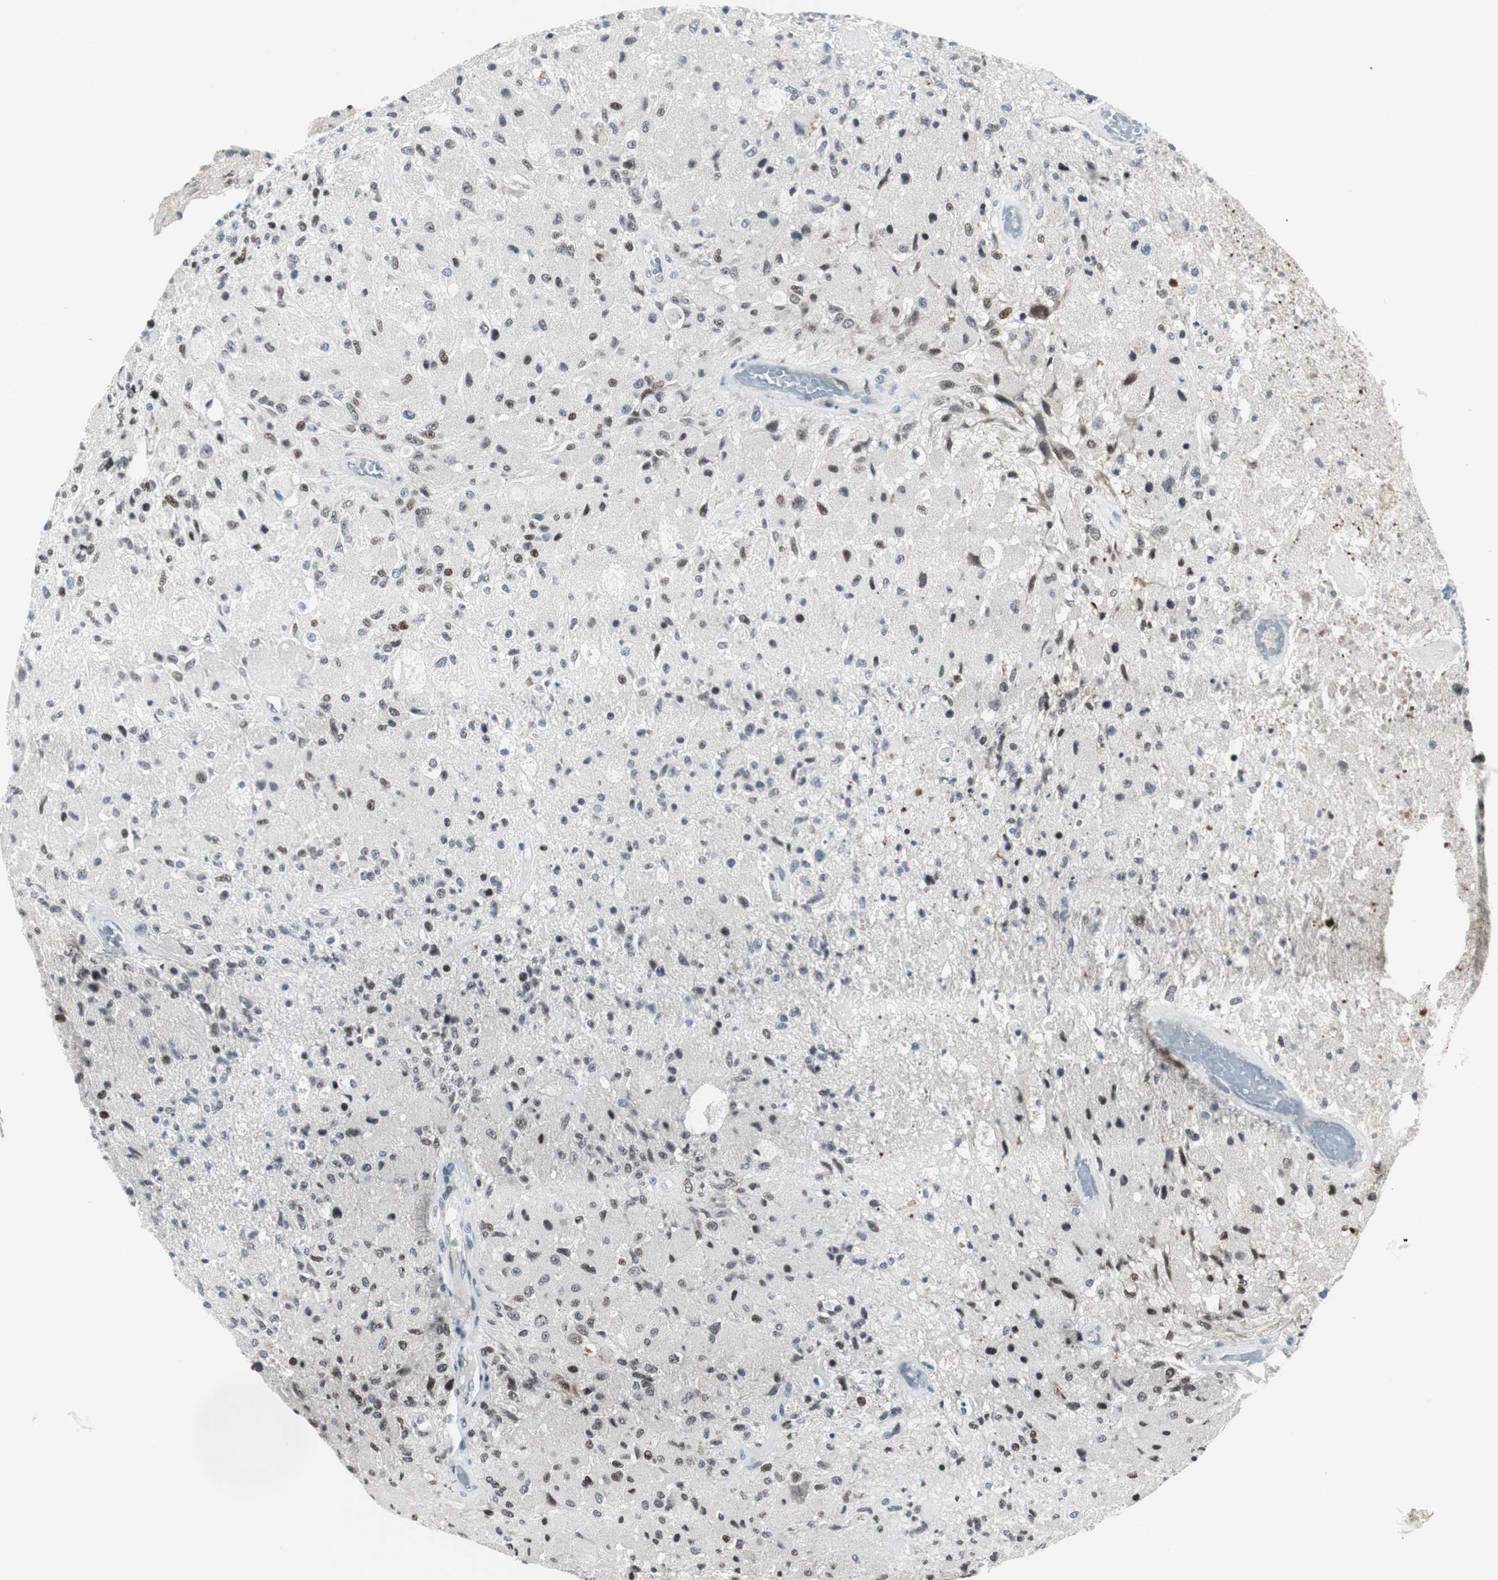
{"staining": {"intensity": "weak", "quantity": "25%-75%", "location": "nuclear"}, "tissue": "glioma", "cell_type": "Tumor cells", "image_type": "cancer", "snomed": [{"axis": "morphology", "description": "Normal tissue, NOS"}, {"axis": "morphology", "description": "Glioma, malignant, High grade"}, {"axis": "topography", "description": "Cerebral cortex"}], "caption": "Protein expression analysis of malignant high-grade glioma displays weak nuclear expression in about 25%-75% of tumor cells. The staining was performed using DAB, with brown indicating positive protein expression. Nuclei are stained blue with hematoxylin.", "gene": "MTA1", "patient": {"sex": "male", "age": 77}}